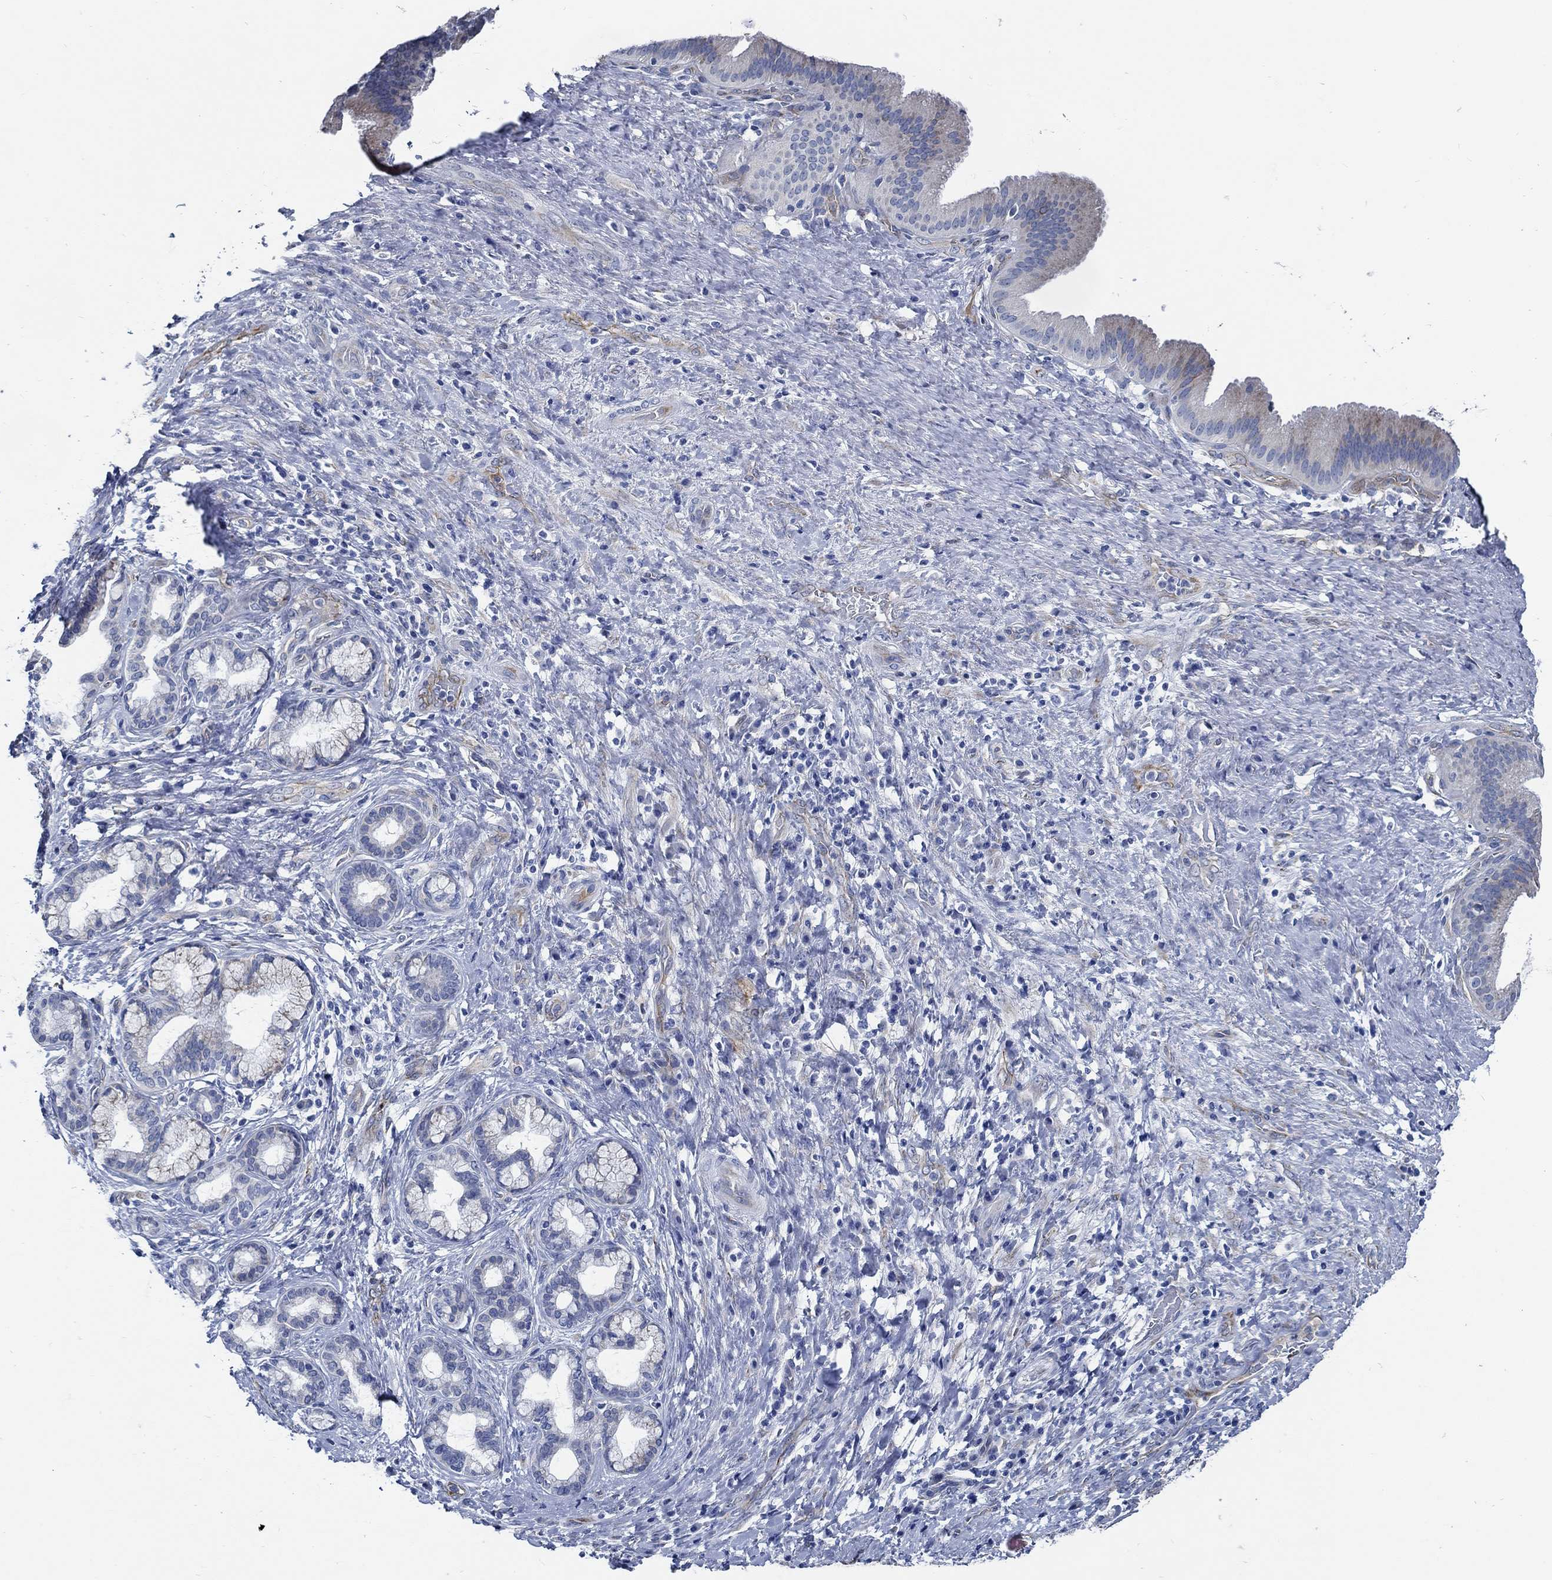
{"staining": {"intensity": "strong", "quantity": "<25%", "location": "cytoplasmic/membranous"}, "tissue": "liver cancer", "cell_type": "Tumor cells", "image_type": "cancer", "snomed": [{"axis": "morphology", "description": "Cholangiocarcinoma"}, {"axis": "topography", "description": "Liver"}], "caption": "Immunohistochemical staining of liver cancer (cholangiocarcinoma) displays strong cytoplasmic/membranous protein staining in about <25% of tumor cells. (IHC, brightfield microscopy, high magnification).", "gene": "HECW2", "patient": {"sex": "female", "age": 73}}